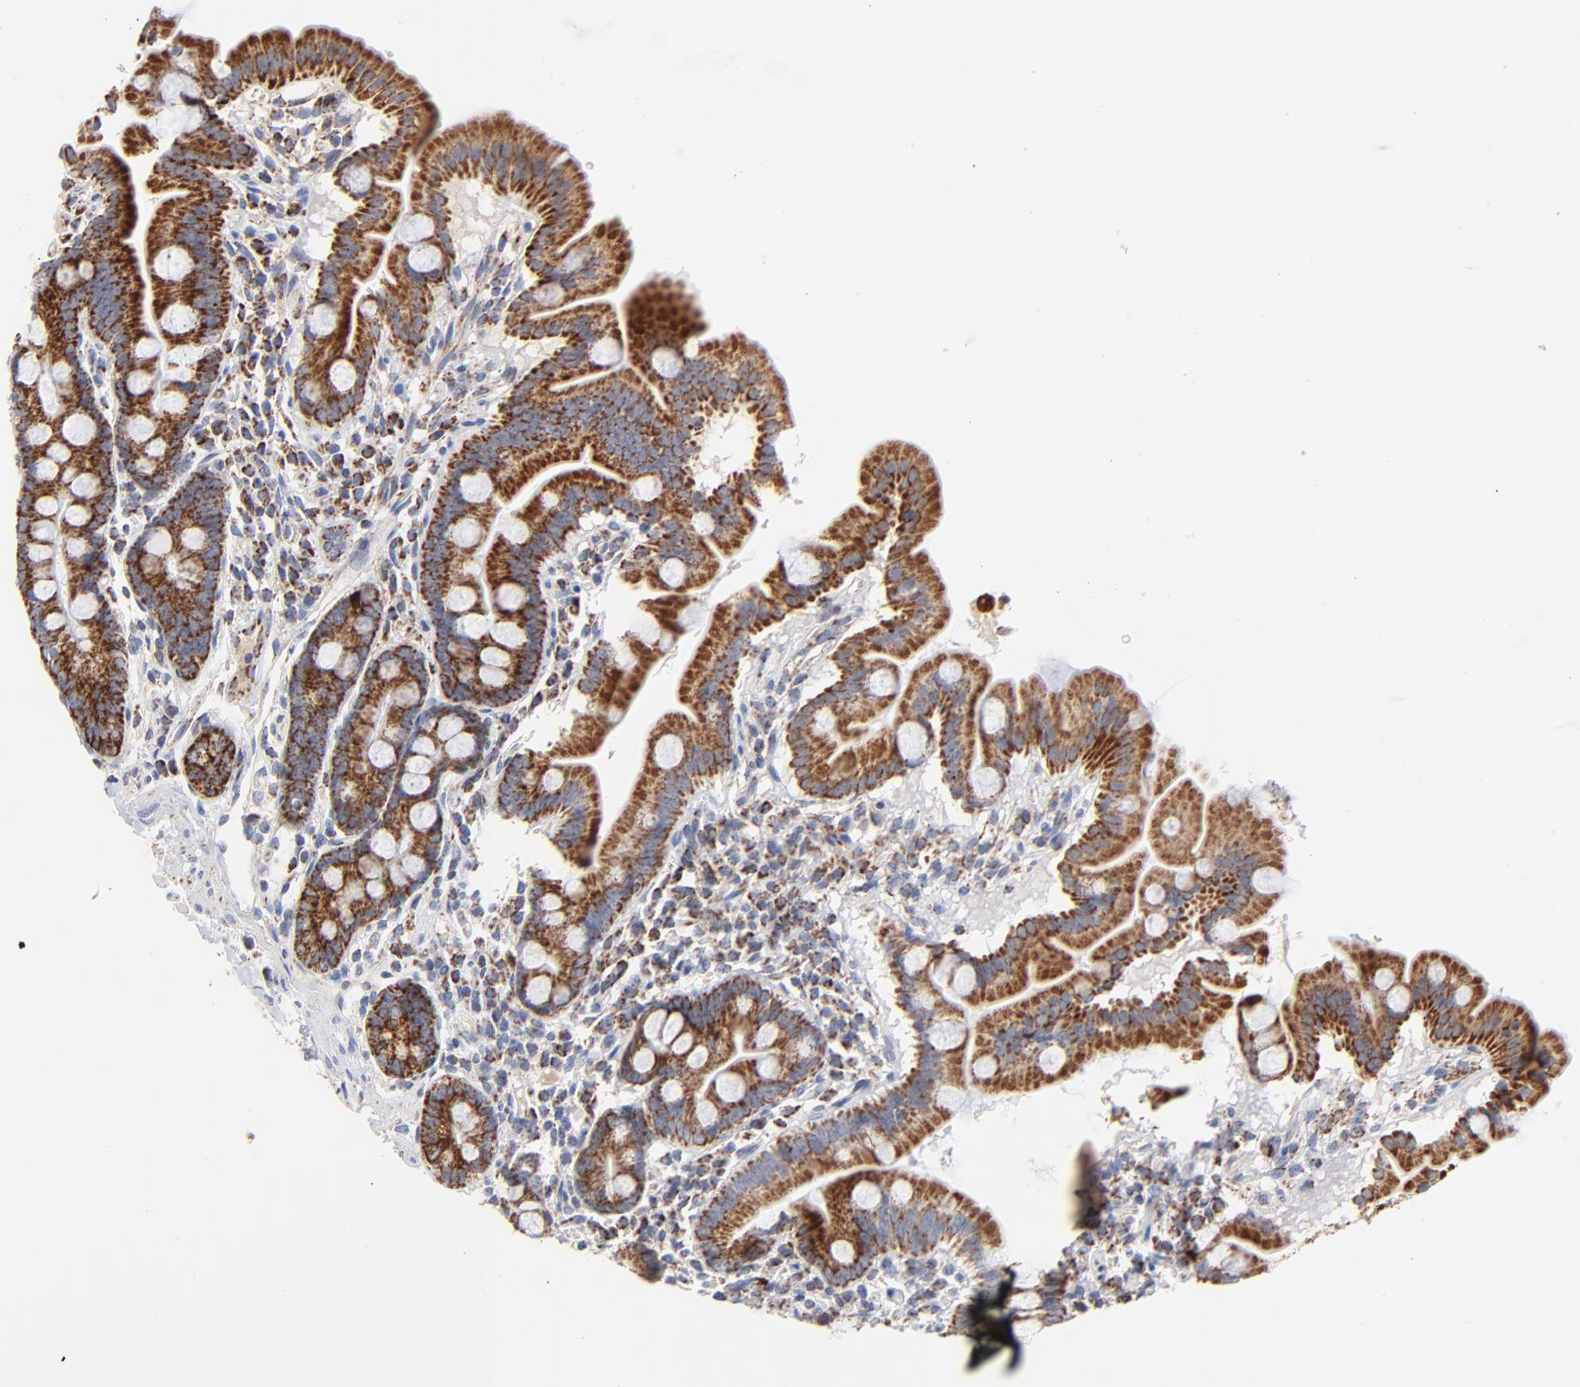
{"staining": {"intensity": "strong", "quantity": ">75%", "location": "cytoplasmic/membranous"}, "tissue": "duodenum", "cell_type": "Glandular cells", "image_type": "normal", "snomed": [{"axis": "morphology", "description": "Normal tissue, NOS"}, {"axis": "topography", "description": "Duodenum"}], "caption": "A high amount of strong cytoplasmic/membranous positivity is seen in about >75% of glandular cells in unremarkable duodenum. The staining is performed using DAB brown chromogen to label protein expression. The nuclei are counter-stained blue using hematoxylin.", "gene": "DIABLO", "patient": {"sex": "male", "age": 50}}